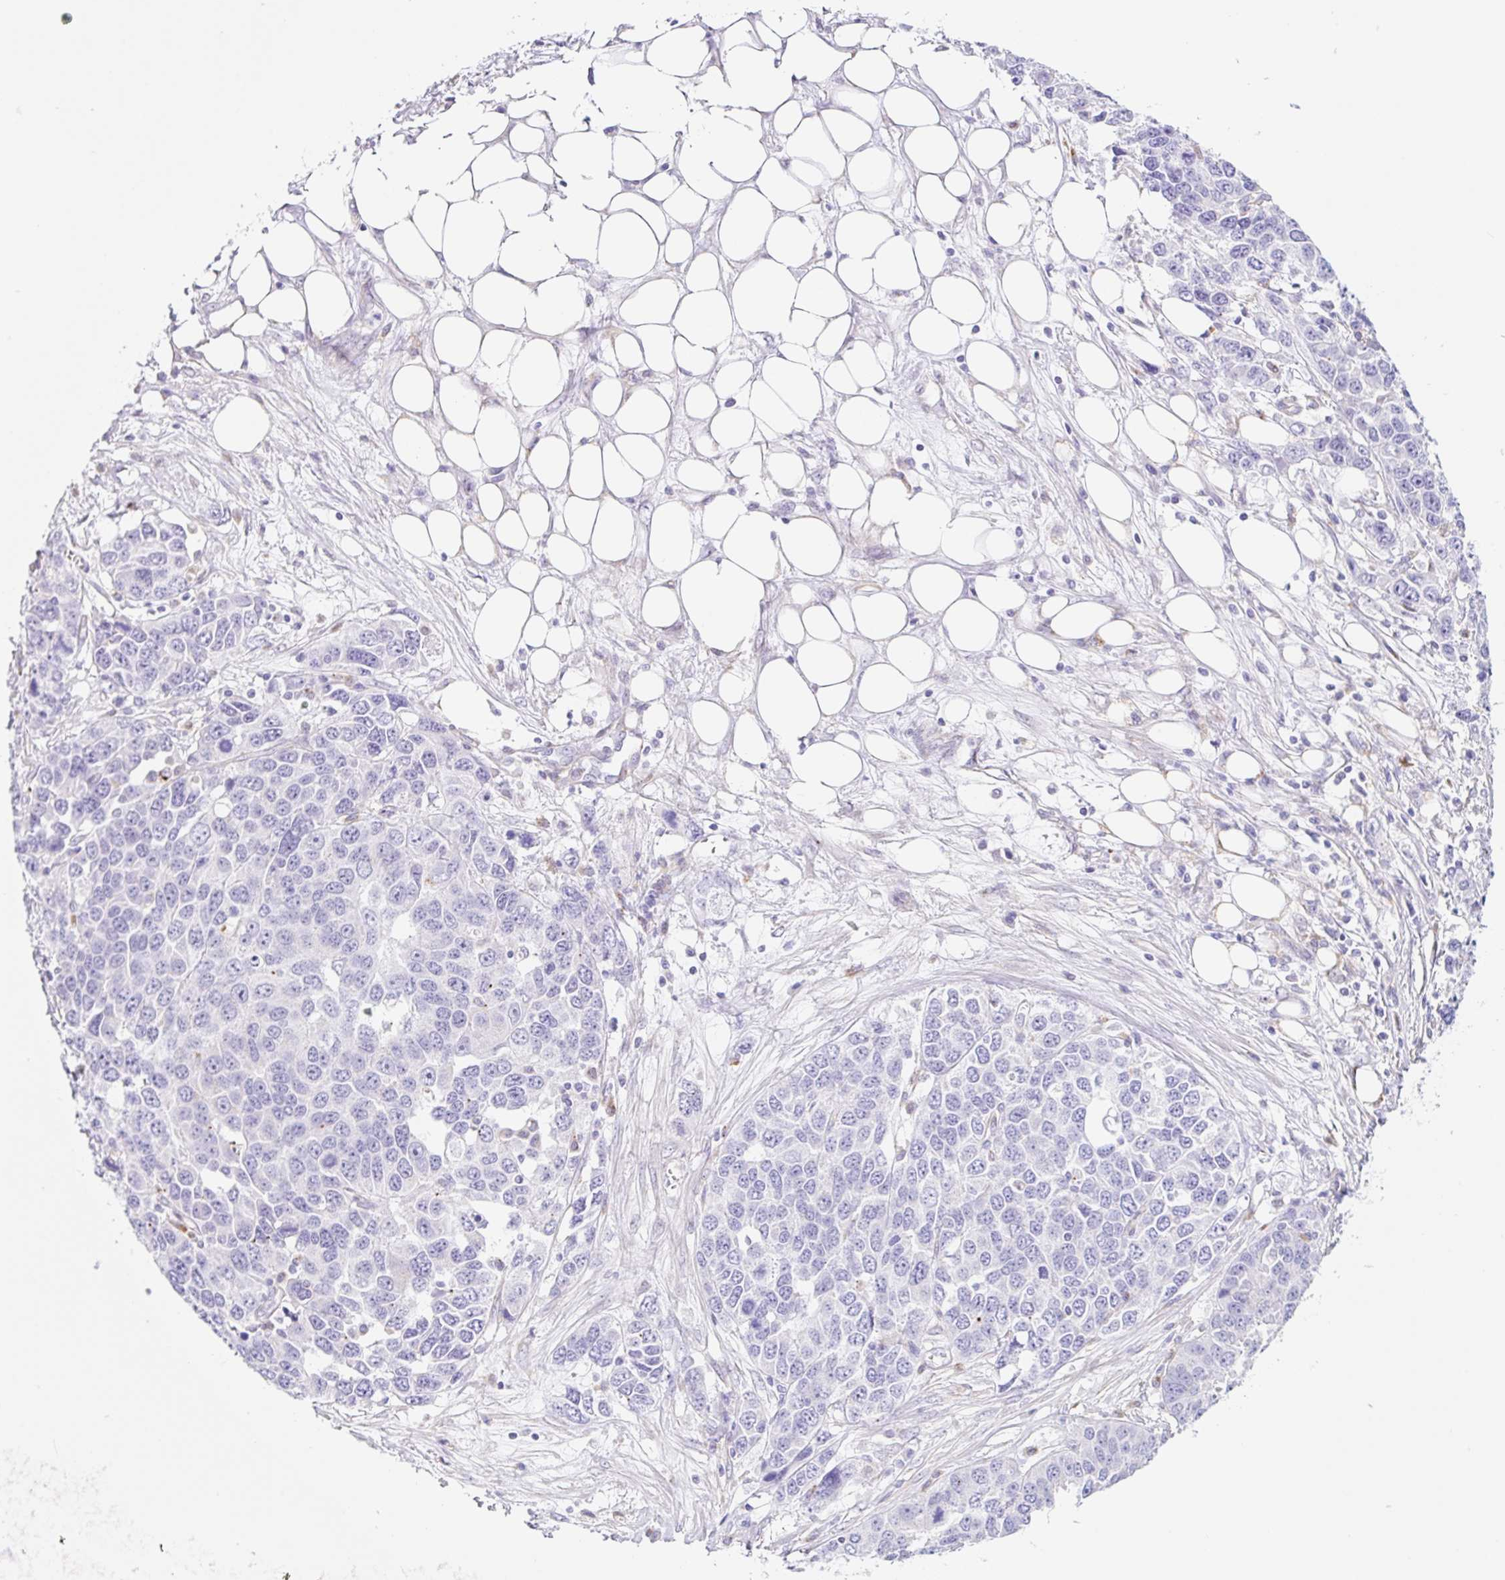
{"staining": {"intensity": "negative", "quantity": "none", "location": "none"}, "tissue": "ovarian cancer", "cell_type": "Tumor cells", "image_type": "cancer", "snomed": [{"axis": "morphology", "description": "Cystadenocarcinoma, serous, NOS"}, {"axis": "topography", "description": "Ovary"}], "caption": "Histopathology image shows no significant protein positivity in tumor cells of serous cystadenocarcinoma (ovarian).", "gene": "DKK4", "patient": {"sex": "female", "age": 76}}